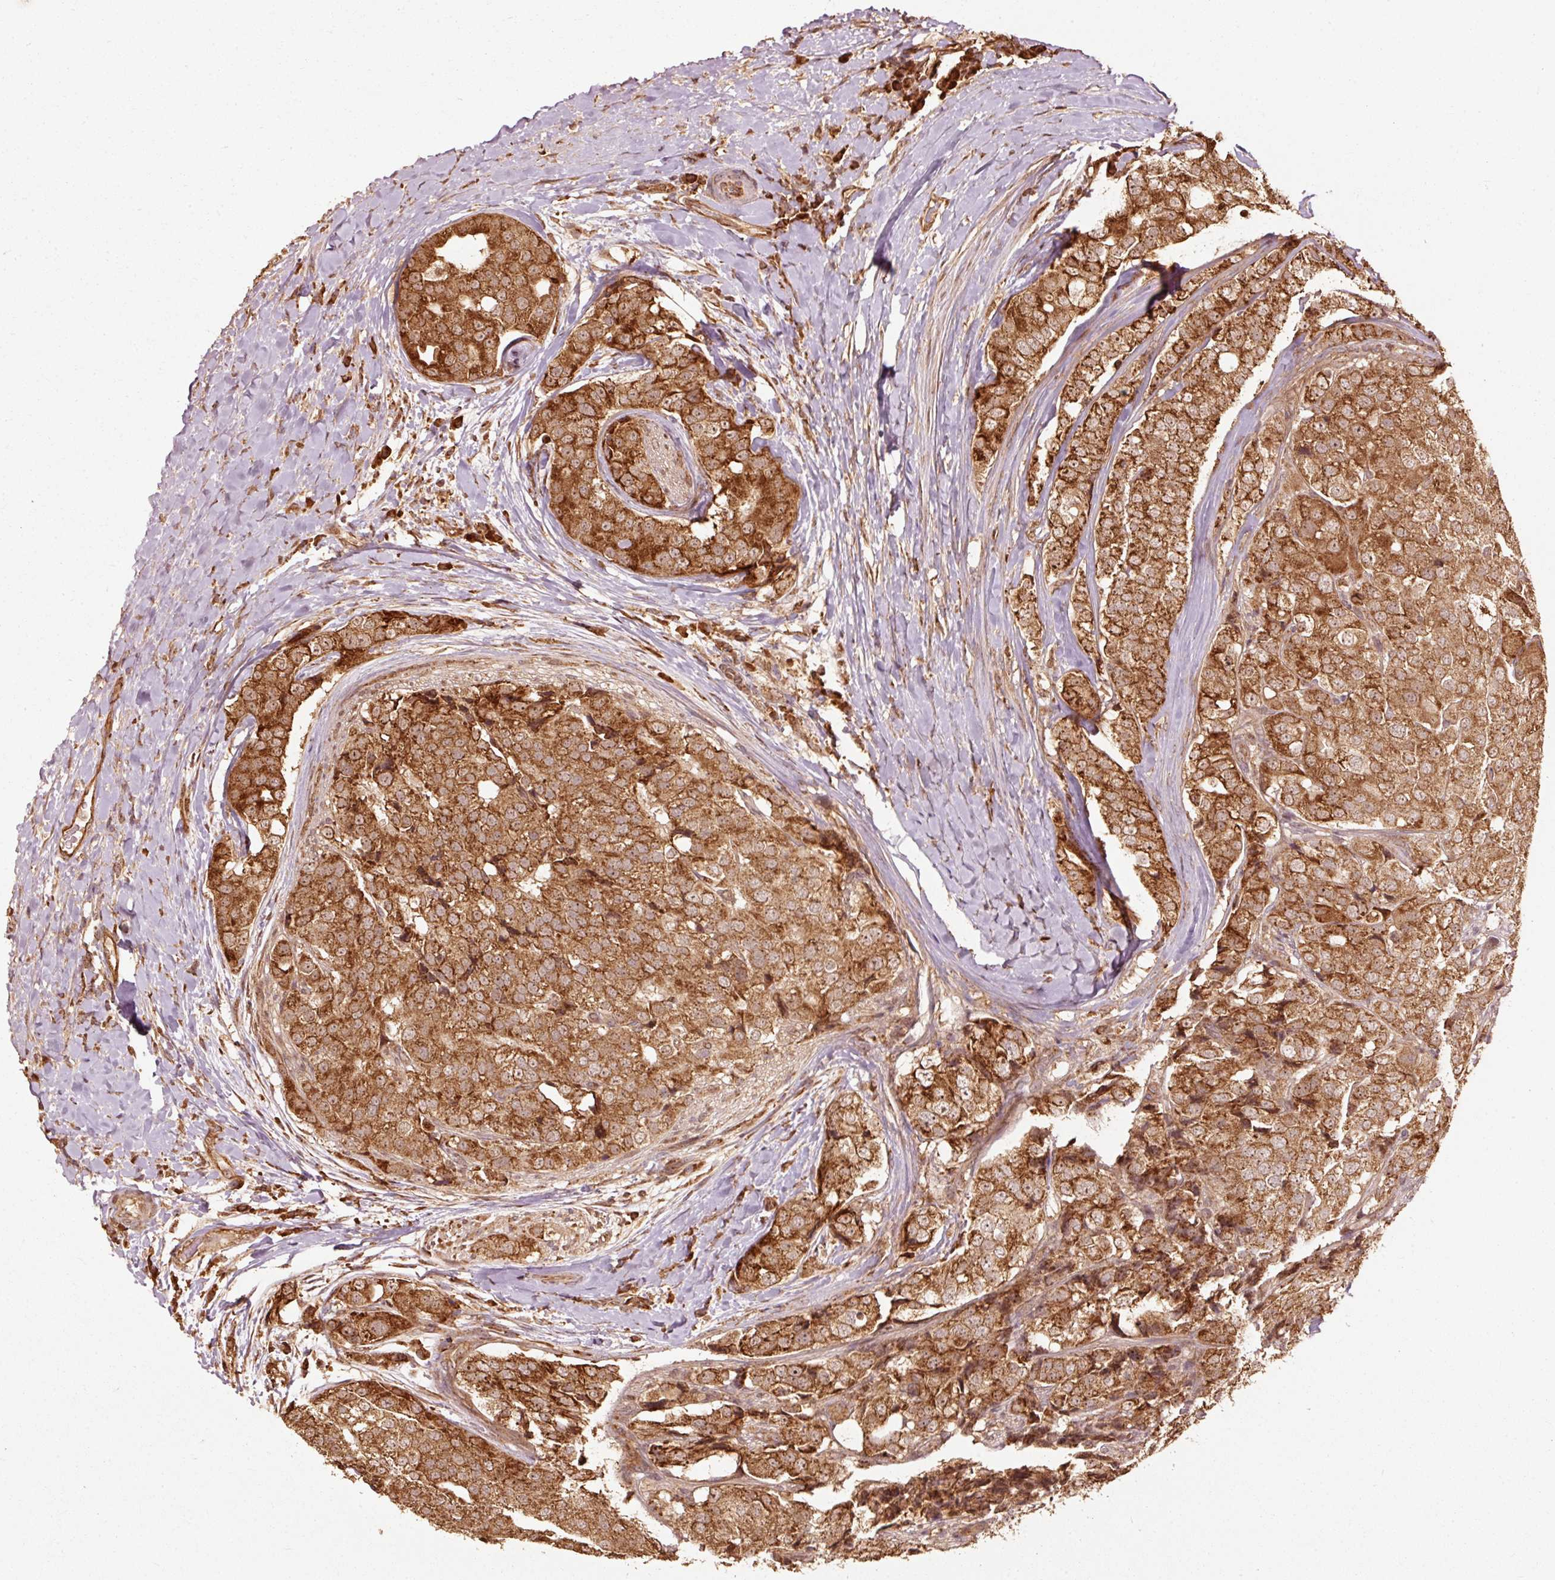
{"staining": {"intensity": "strong", "quantity": ">75%", "location": "cytoplasmic/membranous"}, "tissue": "prostate cancer", "cell_type": "Tumor cells", "image_type": "cancer", "snomed": [{"axis": "morphology", "description": "Adenocarcinoma, High grade"}, {"axis": "topography", "description": "Prostate"}], "caption": "Tumor cells exhibit high levels of strong cytoplasmic/membranous staining in approximately >75% of cells in prostate cancer (high-grade adenocarcinoma).", "gene": "MRPL16", "patient": {"sex": "male", "age": 49}}